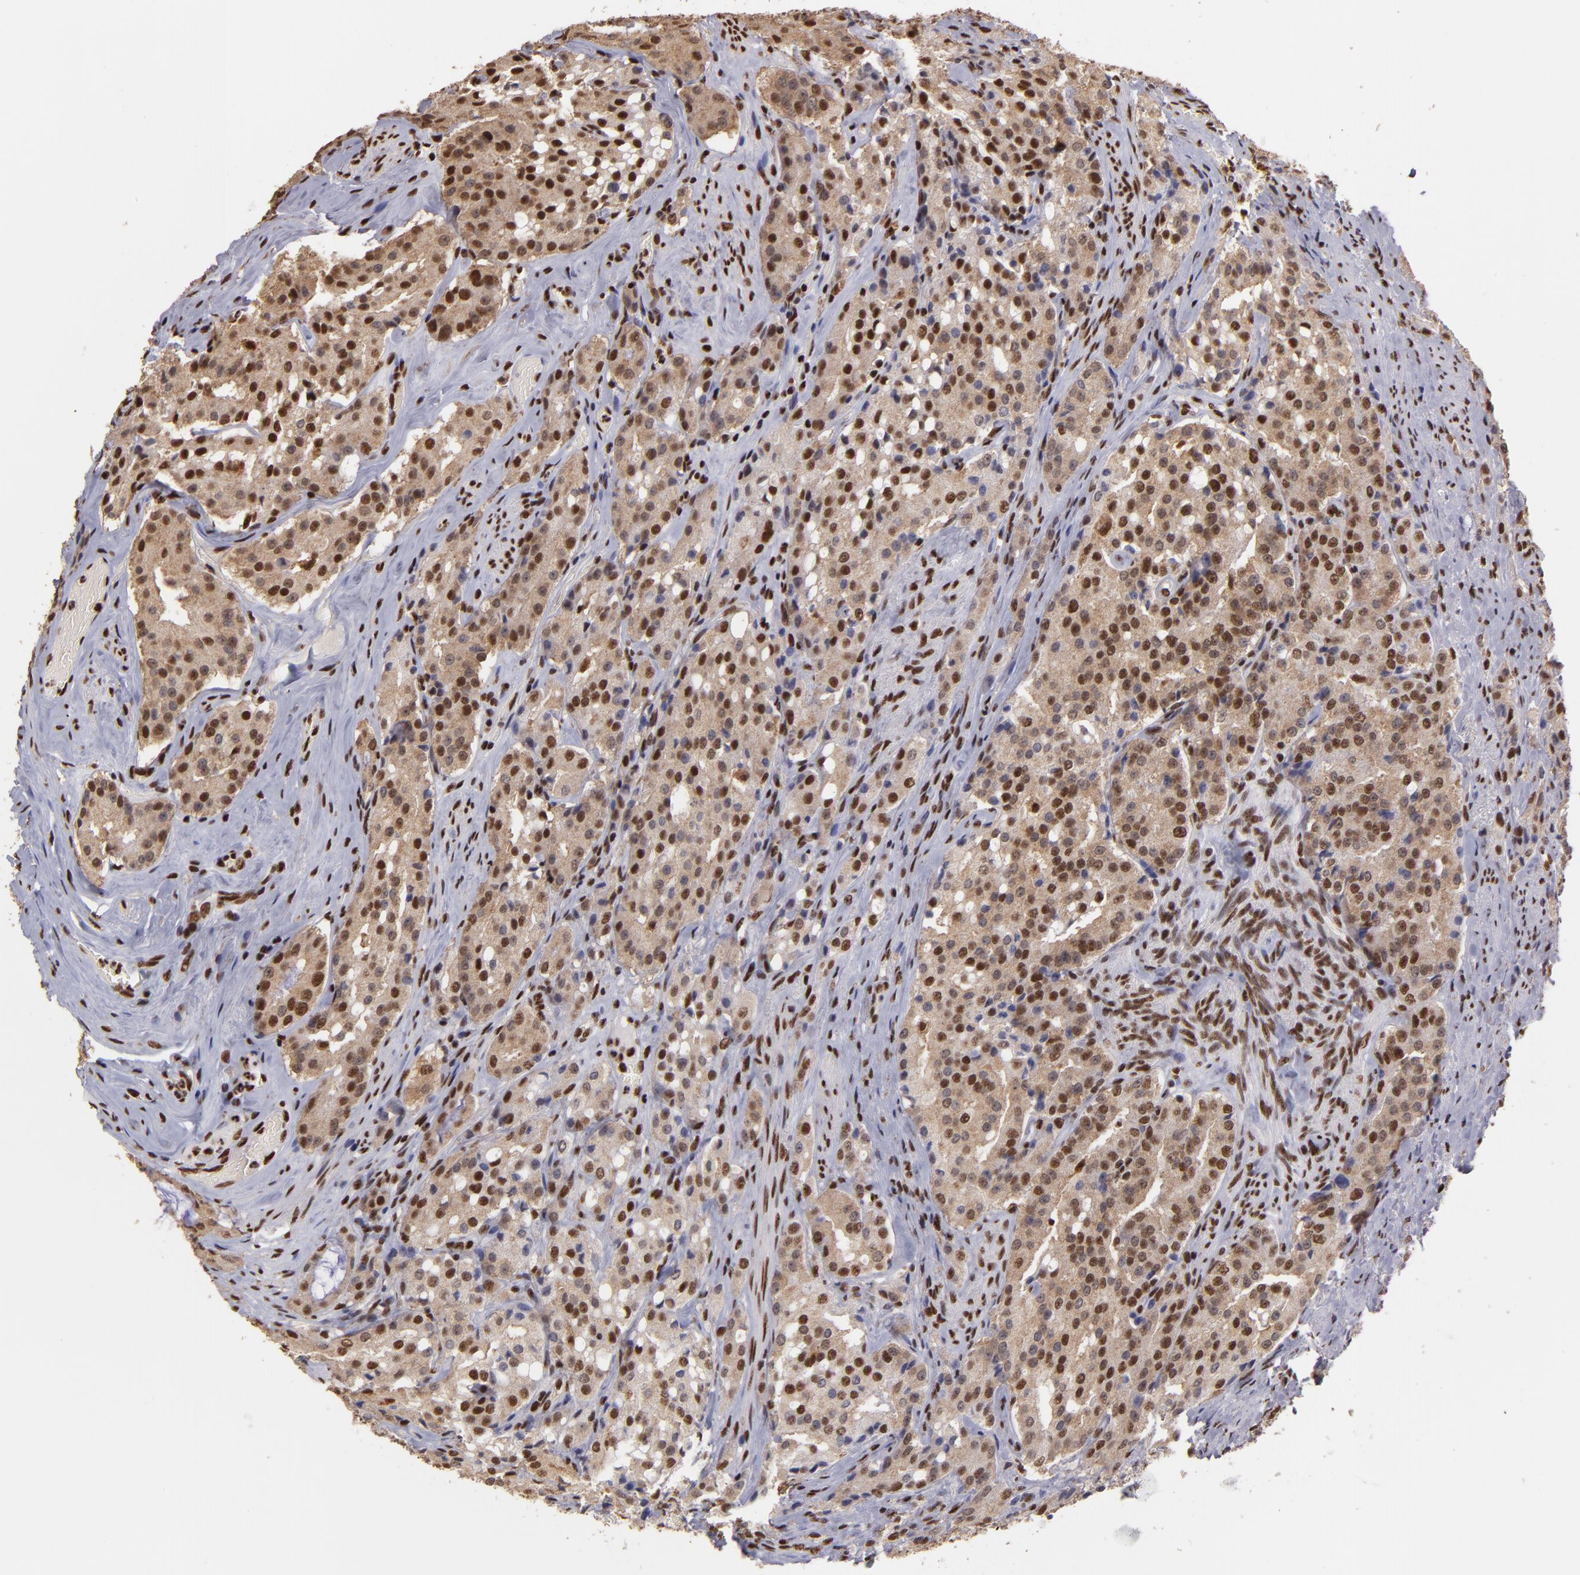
{"staining": {"intensity": "moderate", "quantity": ">75%", "location": "cytoplasmic/membranous,nuclear"}, "tissue": "prostate cancer", "cell_type": "Tumor cells", "image_type": "cancer", "snomed": [{"axis": "morphology", "description": "Adenocarcinoma, Medium grade"}, {"axis": "topography", "description": "Prostate"}], "caption": "Protein positivity by immunohistochemistry (IHC) shows moderate cytoplasmic/membranous and nuclear expression in about >75% of tumor cells in prostate cancer (adenocarcinoma (medium-grade)). (DAB = brown stain, brightfield microscopy at high magnification).", "gene": "SP1", "patient": {"sex": "male", "age": 72}}